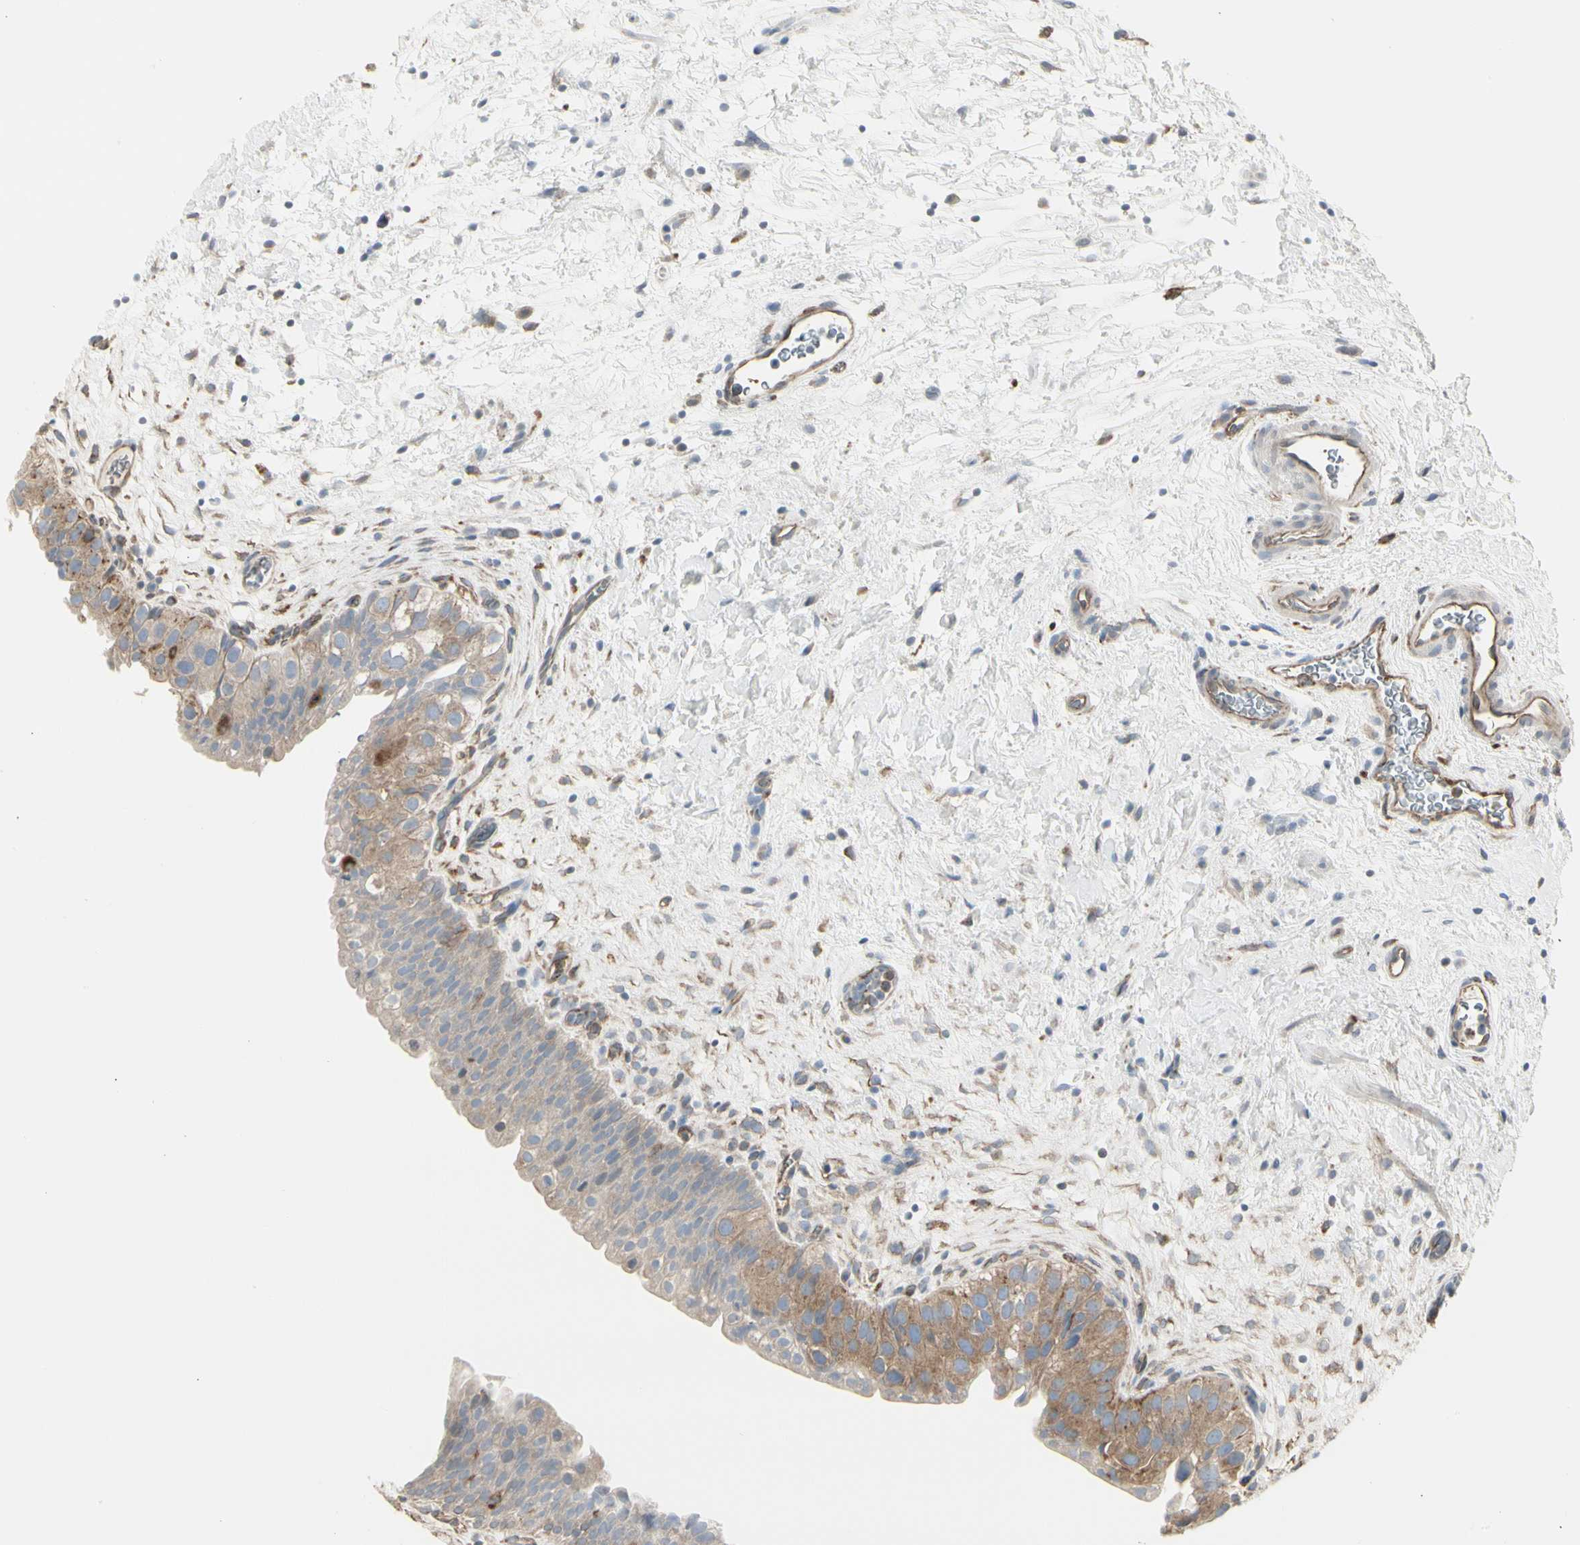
{"staining": {"intensity": "strong", "quantity": "<25%", "location": "cytoplasmic/membranous"}, "tissue": "urinary bladder", "cell_type": "Urothelial cells", "image_type": "normal", "snomed": [{"axis": "morphology", "description": "Normal tissue, NOS"}, {"axis": "topography", "description": "Urinary bladder"}], "caption": "Immunohistochemistry (IHC) of benign urinary bladder exhibits medium levels of strong cytoplasmic/membranous staining in about <25% of urothelial cells.", "gene": "ATP6V1B2", "patient": {"sex": "female", "age": 64}}